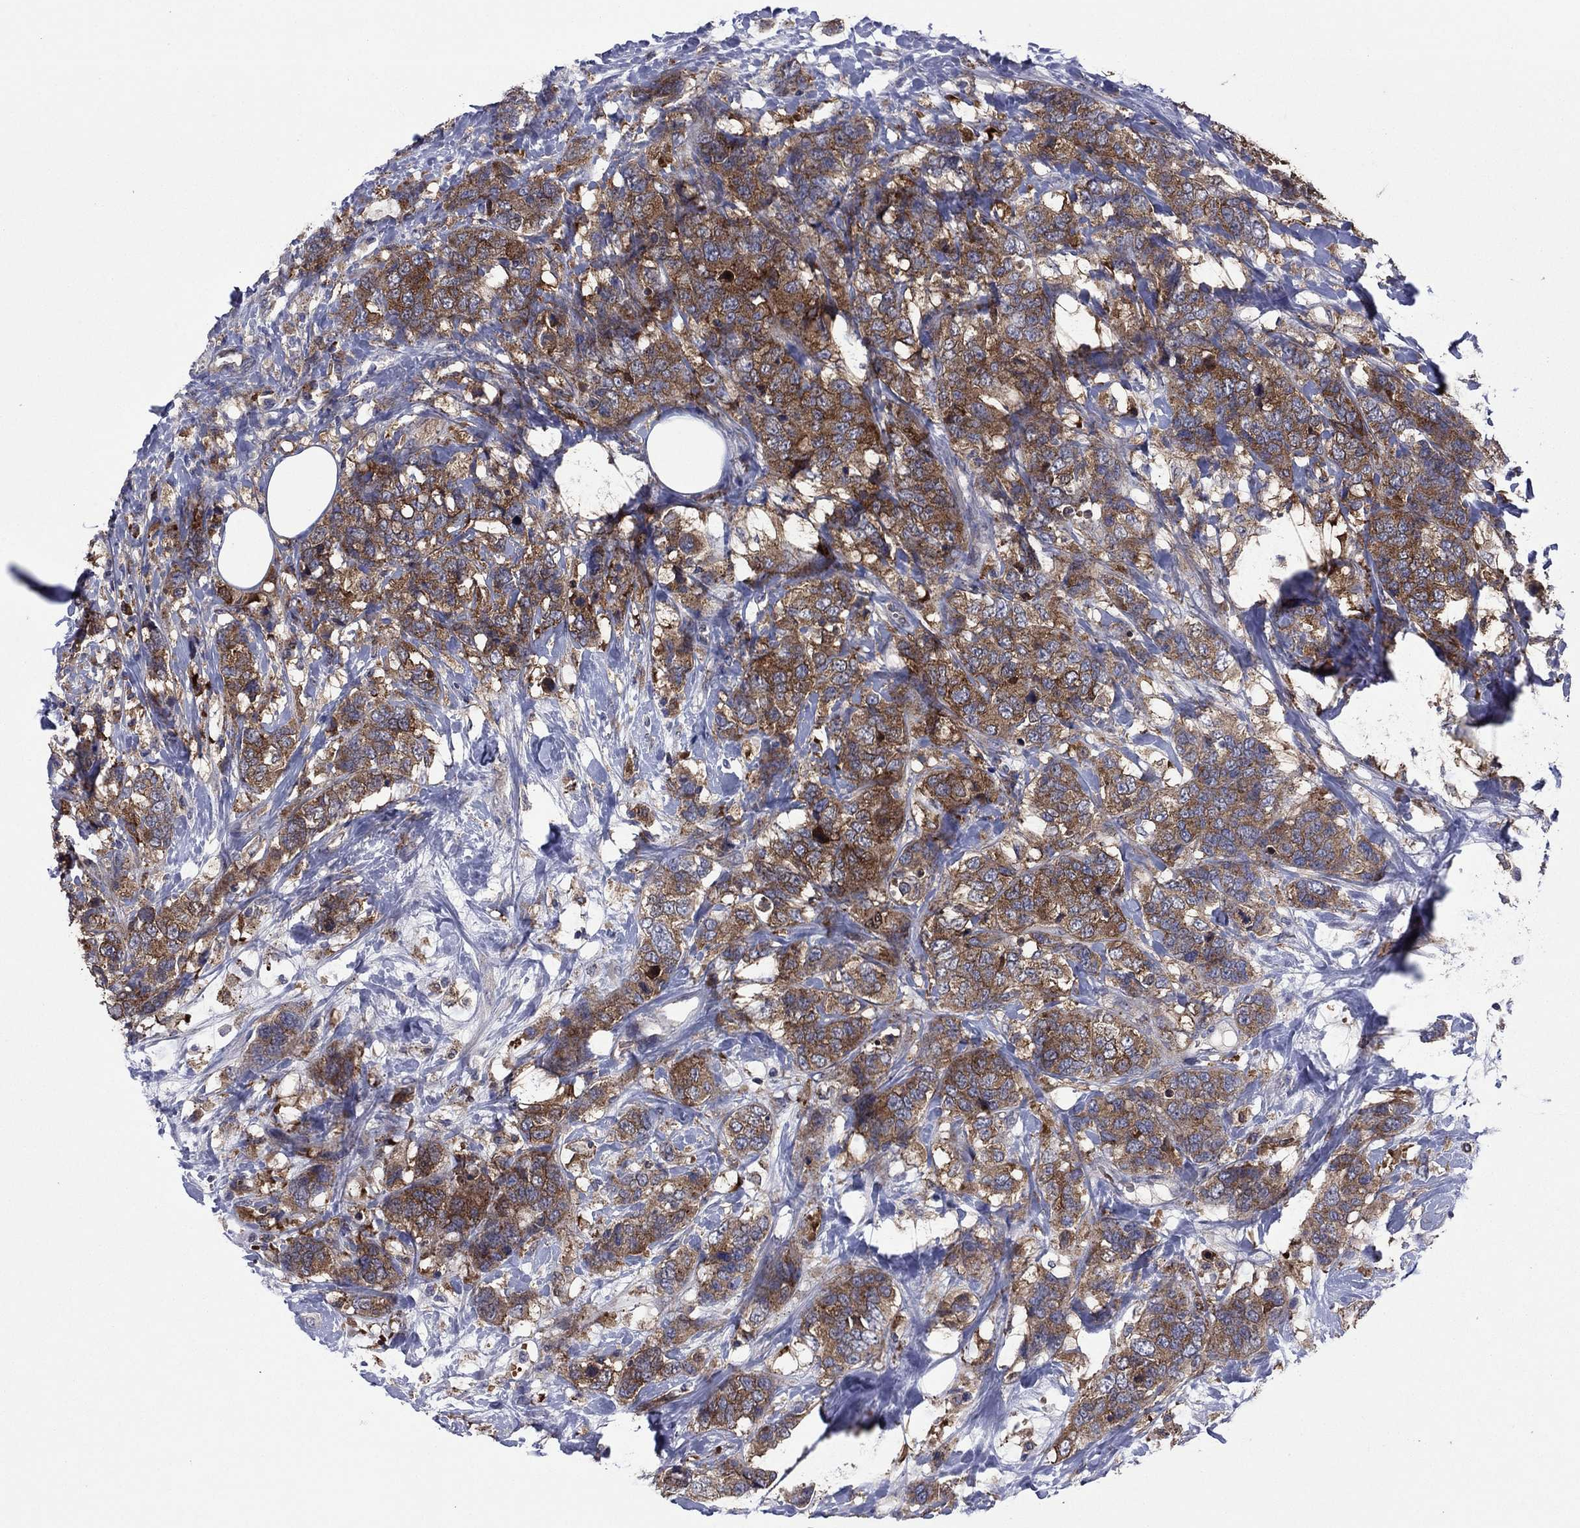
{"staining": {"intensity": "strong", "quantity": ">75%", "location": "cytoplasmic/membranous"}, "tissue": "breast cancer", "cell_type": "Tumor cells", "image_type": "cancer", "snomed": [{"axis": "morphology", "description": "Lobular carcinoma"}, {"axis": "topography", "description": "Breast"}], "caption": "About >75% of tumor cells in lobular carcinoma (breast) exhibit strong cytoplasmic/membranous protein positivity as visualized by brown immunohistochemical staining.", "gene": "MEA1", "patient": {"sex": "female", "age": 59}}